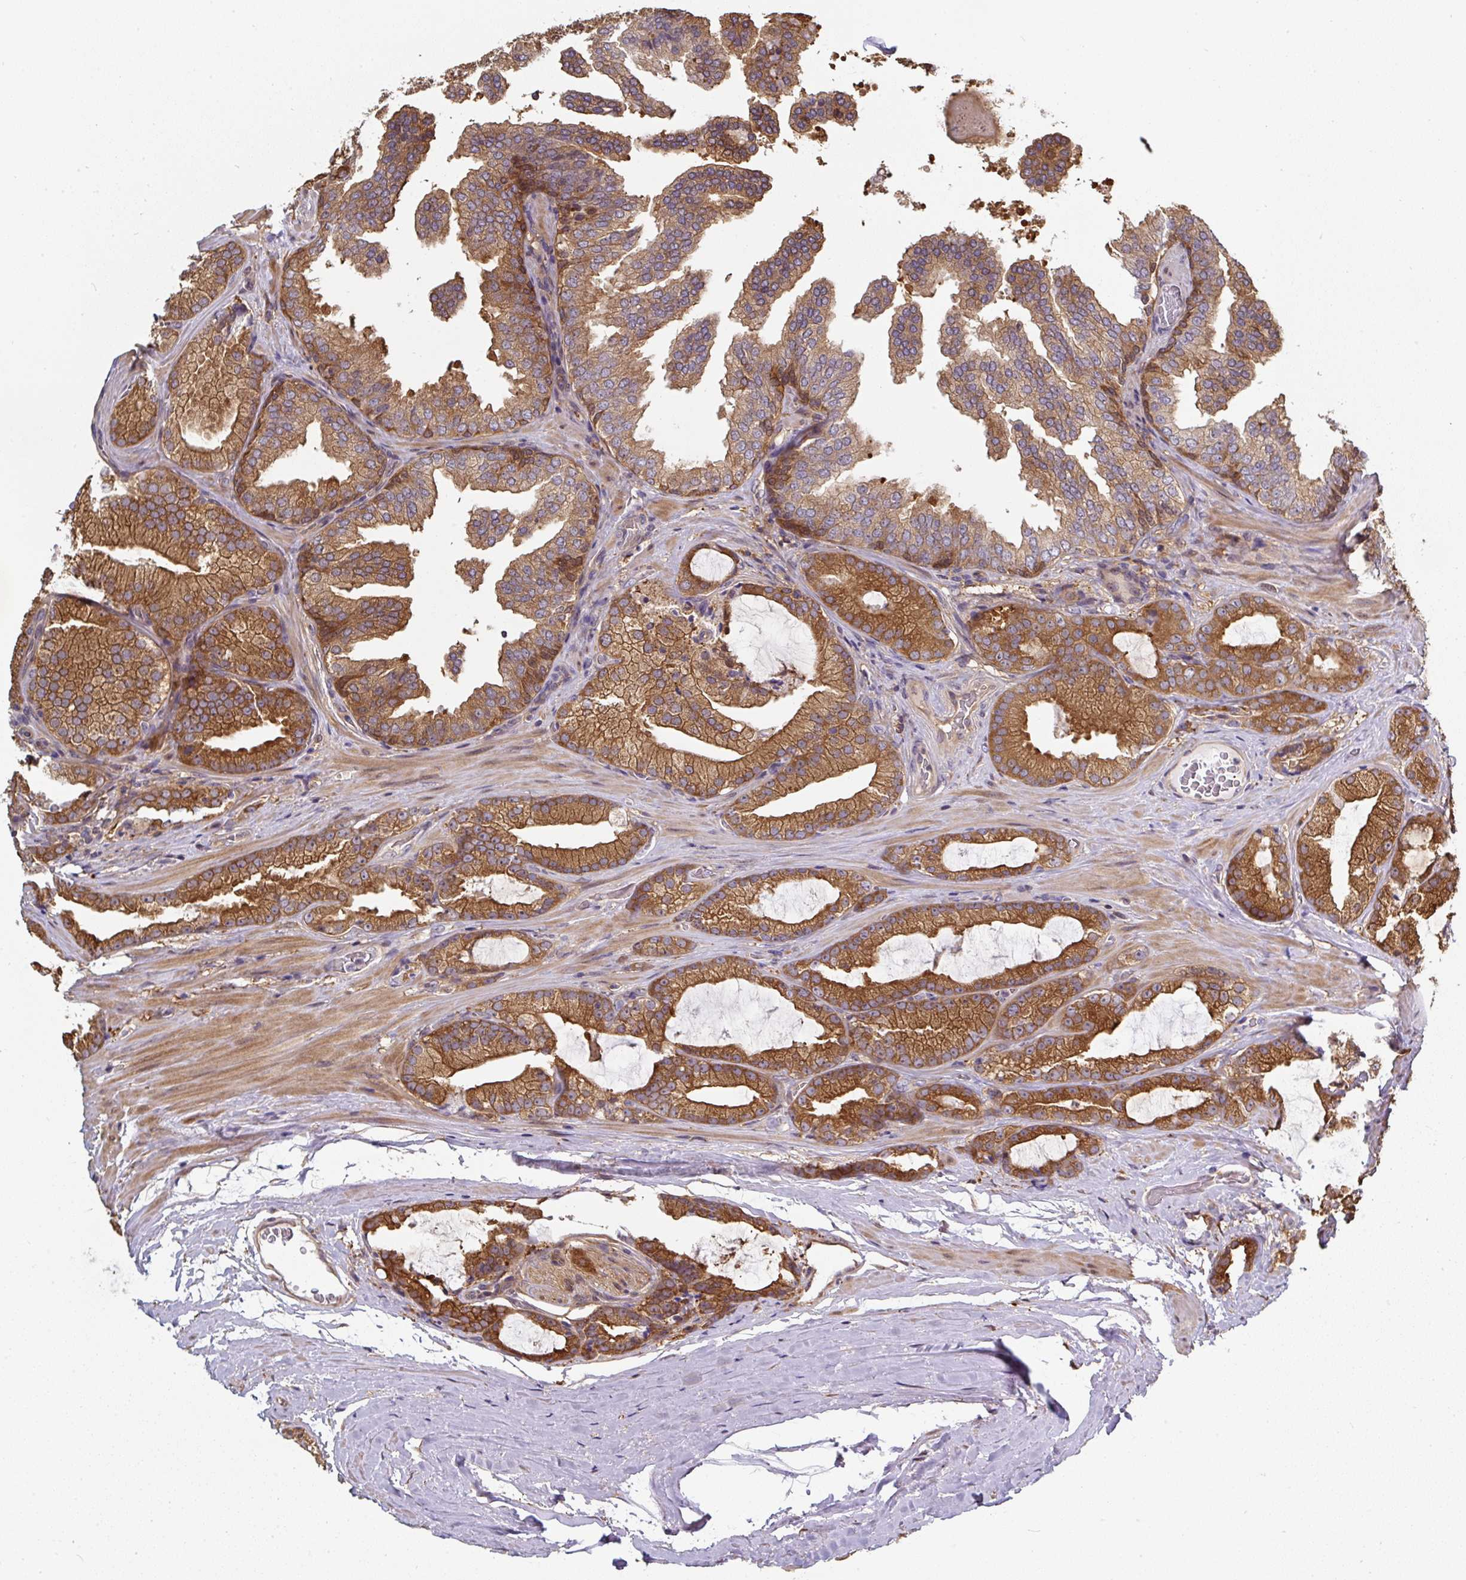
{"staining": {"intensity": "moderate", "quantity": ">75%", "location": "cytoplasmic/membranous"}, "tissue": "prostate cancer", "cell_type": "Tumor cells", "image_type": "cancer", "snomed": [{"axis": "morphology", "description": "Adenocarcinoma, High grade"}, {"axis": "topography", "description": "Prostate"}], "caption": "Immunohistochemical staining of high-grade adenocarcinoma (prostate) displays medium levels of moderate cytoplasmic/membranous positivity in about >75% of tumor cells.", "gene": "ST13", "patient": {"sex": "male", "age": 68}}